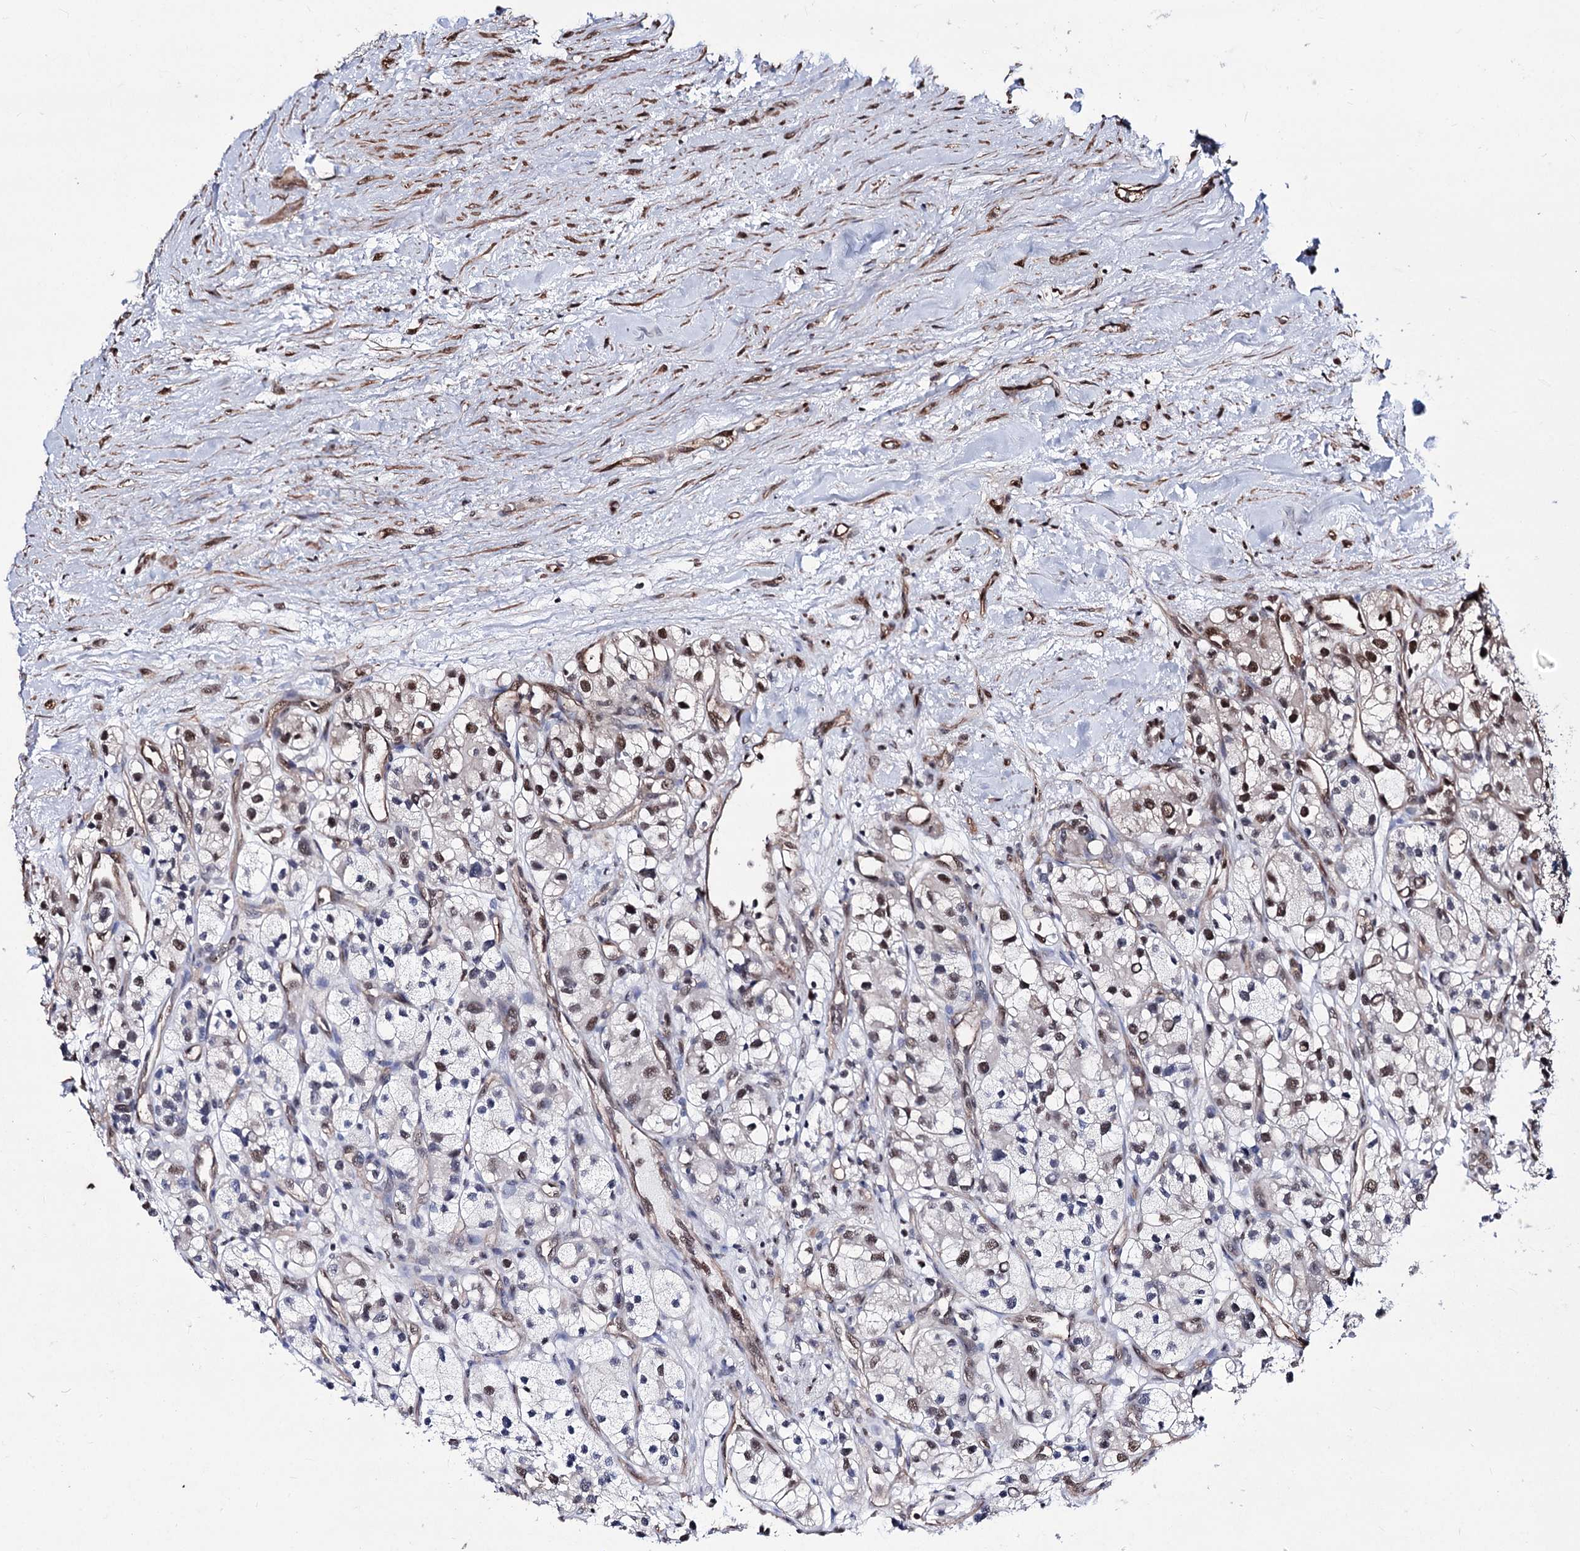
{"staining": {"intensity": "moderate", "quantity": "<25%", "location": "nuclear"}, "tissue": "renal cancer", "cell_type": "Tumor cells", "image_type": "cancer", "snomed": [{"axis": "morphology", "description": "Adenocarcinoma, NOS"}, {"axis": "topography", "description": "Kidney"}], "caption": "Brown immunohistochemical staining in human adenocarcinoma (renal) demonstrates moderate nuclear positivity in approximately <25% of tumor cells.", "gene": "CHMP7", "patient": {"sex": "female", "age": 57}}